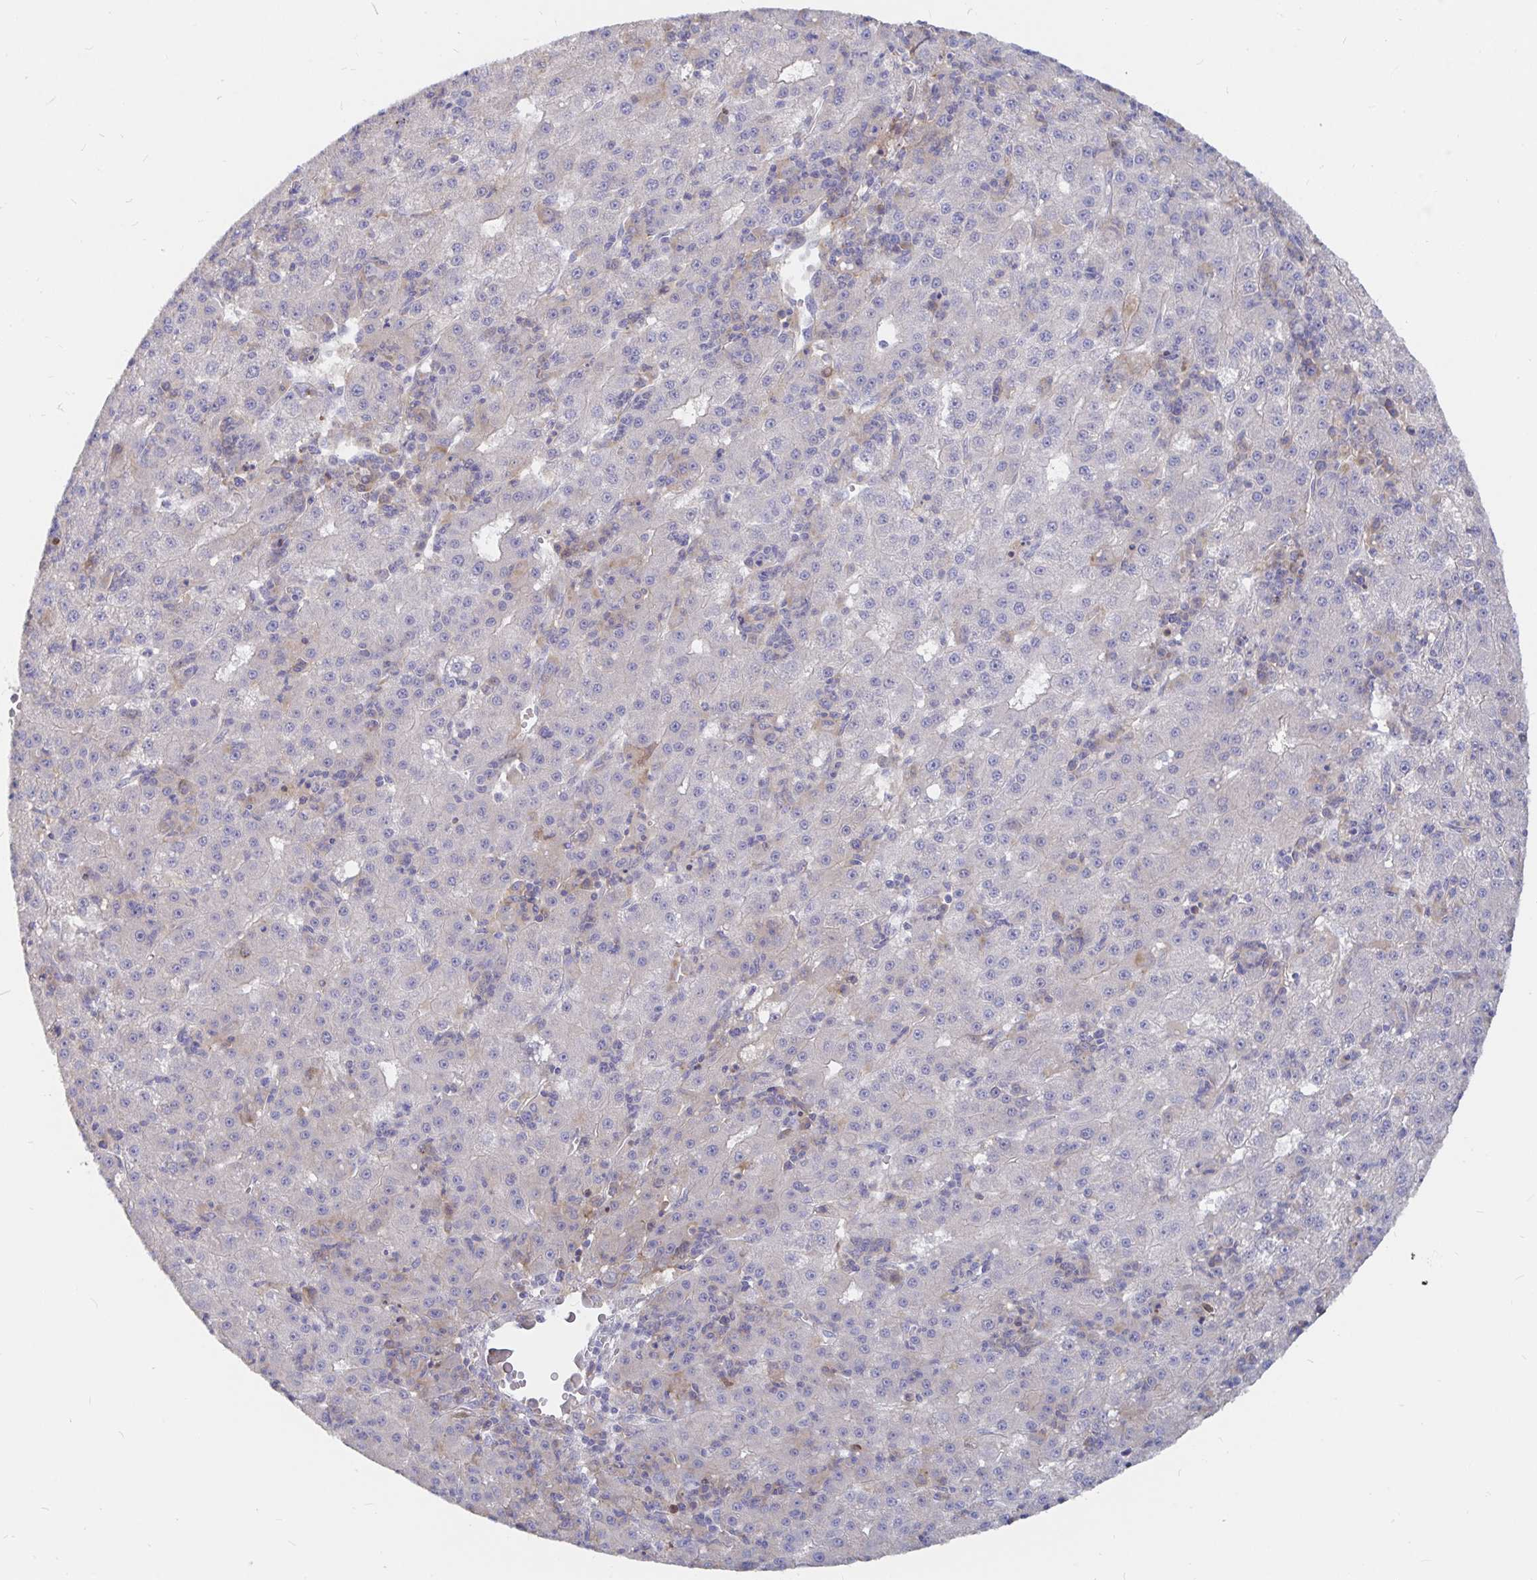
{"staining": {"intensity": "negative", "quantity": "none", "location": "none"}, "tissue": "liver cancer", "cell_type": "Tumor cells", "image_type": "cancer", "snomed": [{"axis": "morphology", "description": "Carcinoma, Hepatocellular, NOS"}, {"axis": "topography", "description": "Liver"}], "caption": "Micrograph shows no protein expression in tumor cells of liver cancer tissue.", "gene": "KCTD19", "patient": {"sex": "male", "age": 76}}